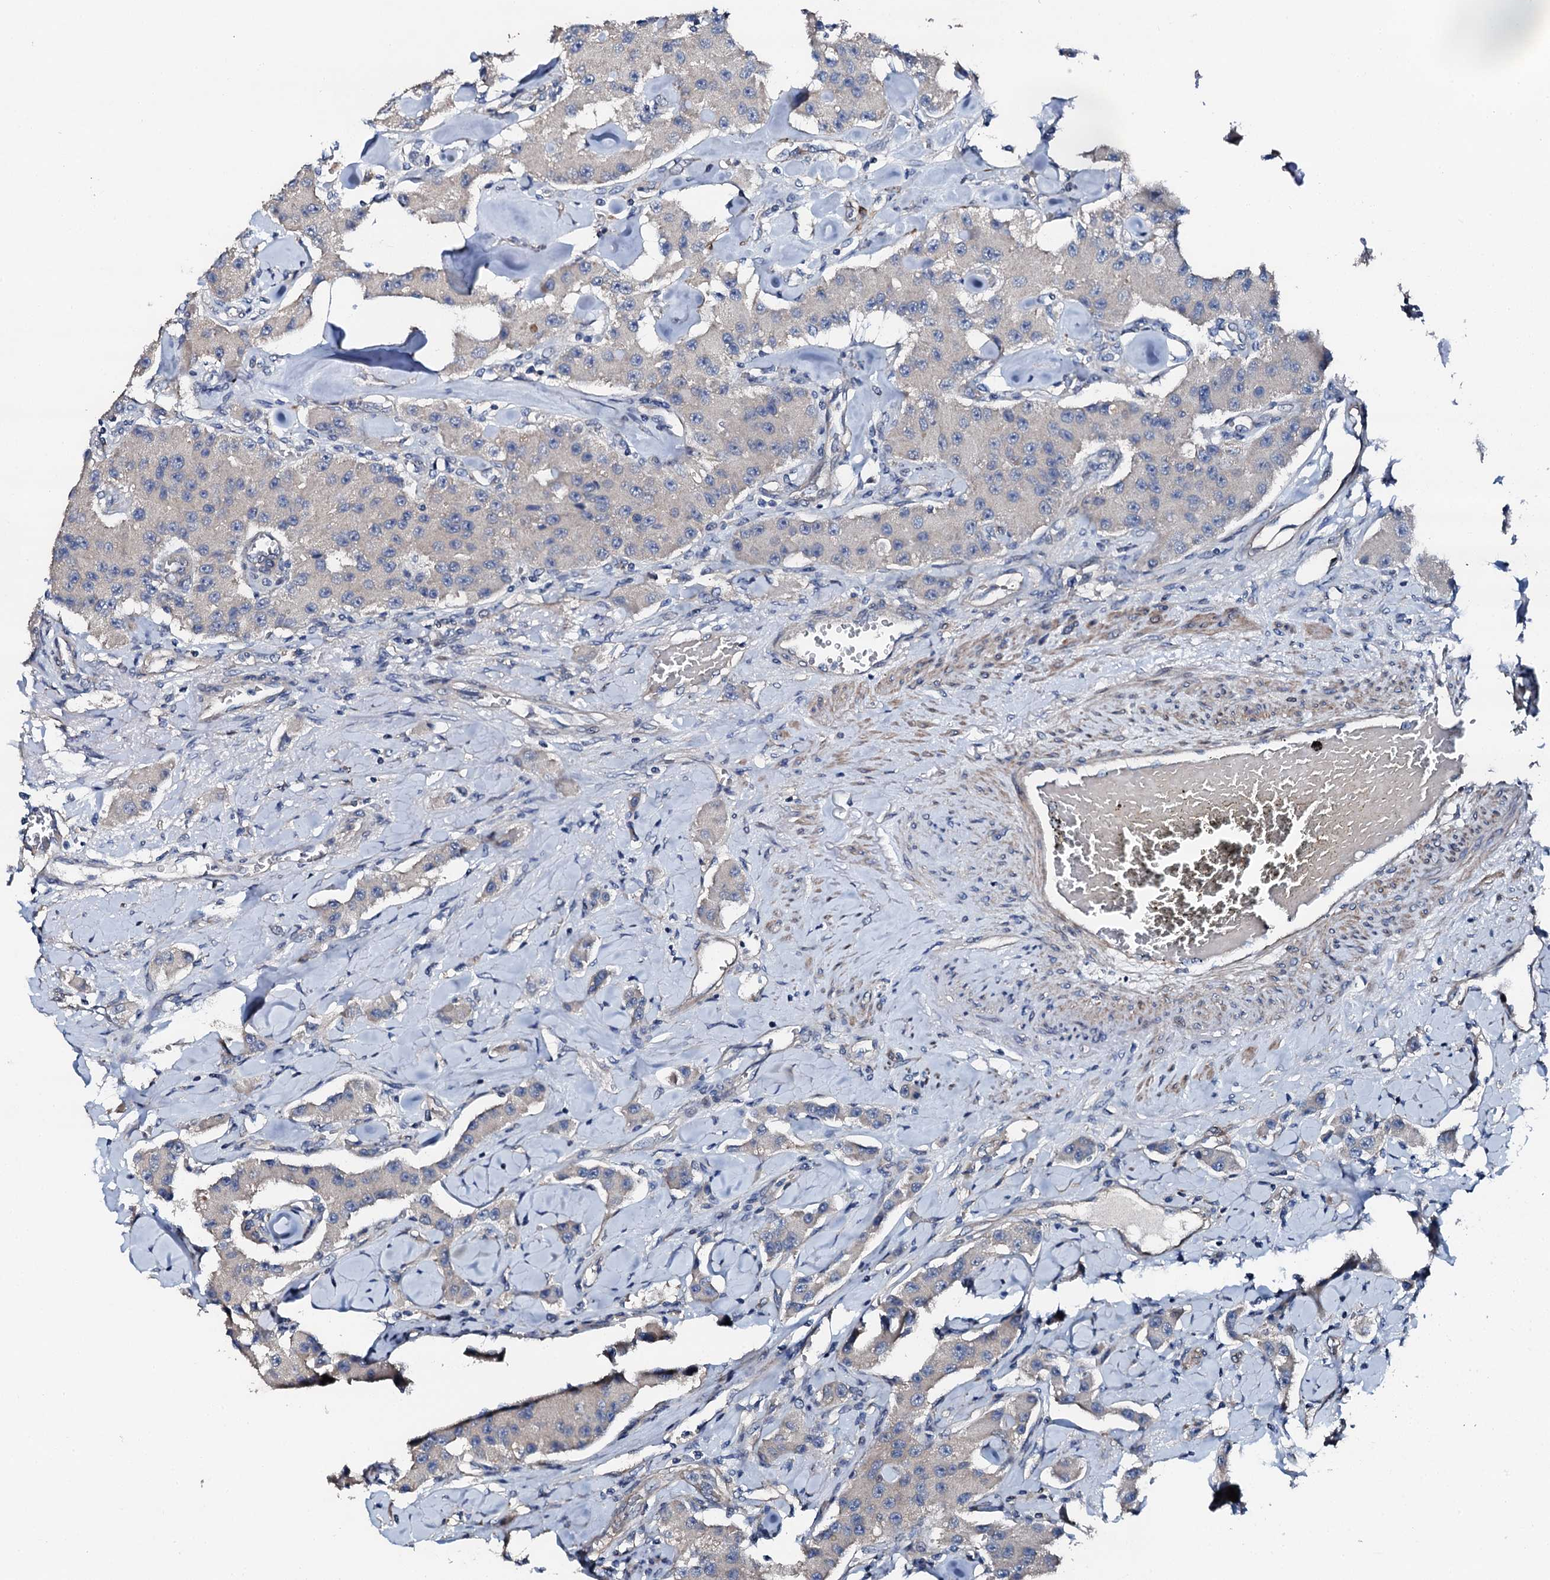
{"staining": {"intensity": "negative", "quantity": "none", "location": "none"}, "tissue": "carcinoid", "cell_type": "Tumor cells", "image_type": "cancer", "snomed": [{"axis": "morphology", "description": "Carcinoid, malignant, NOS"}, {"axis": "topography", "description": "Pancreas"}], "caption": "Tumor cells show no significant staining in carcinoid. (Brightfield microscopy of DAB (3,3'-diaminobenzidine) immunohistochemistry (IHC) at high magnification).", "gene": "GFOD2", "patient": {"sex": "male", "age": 41}}